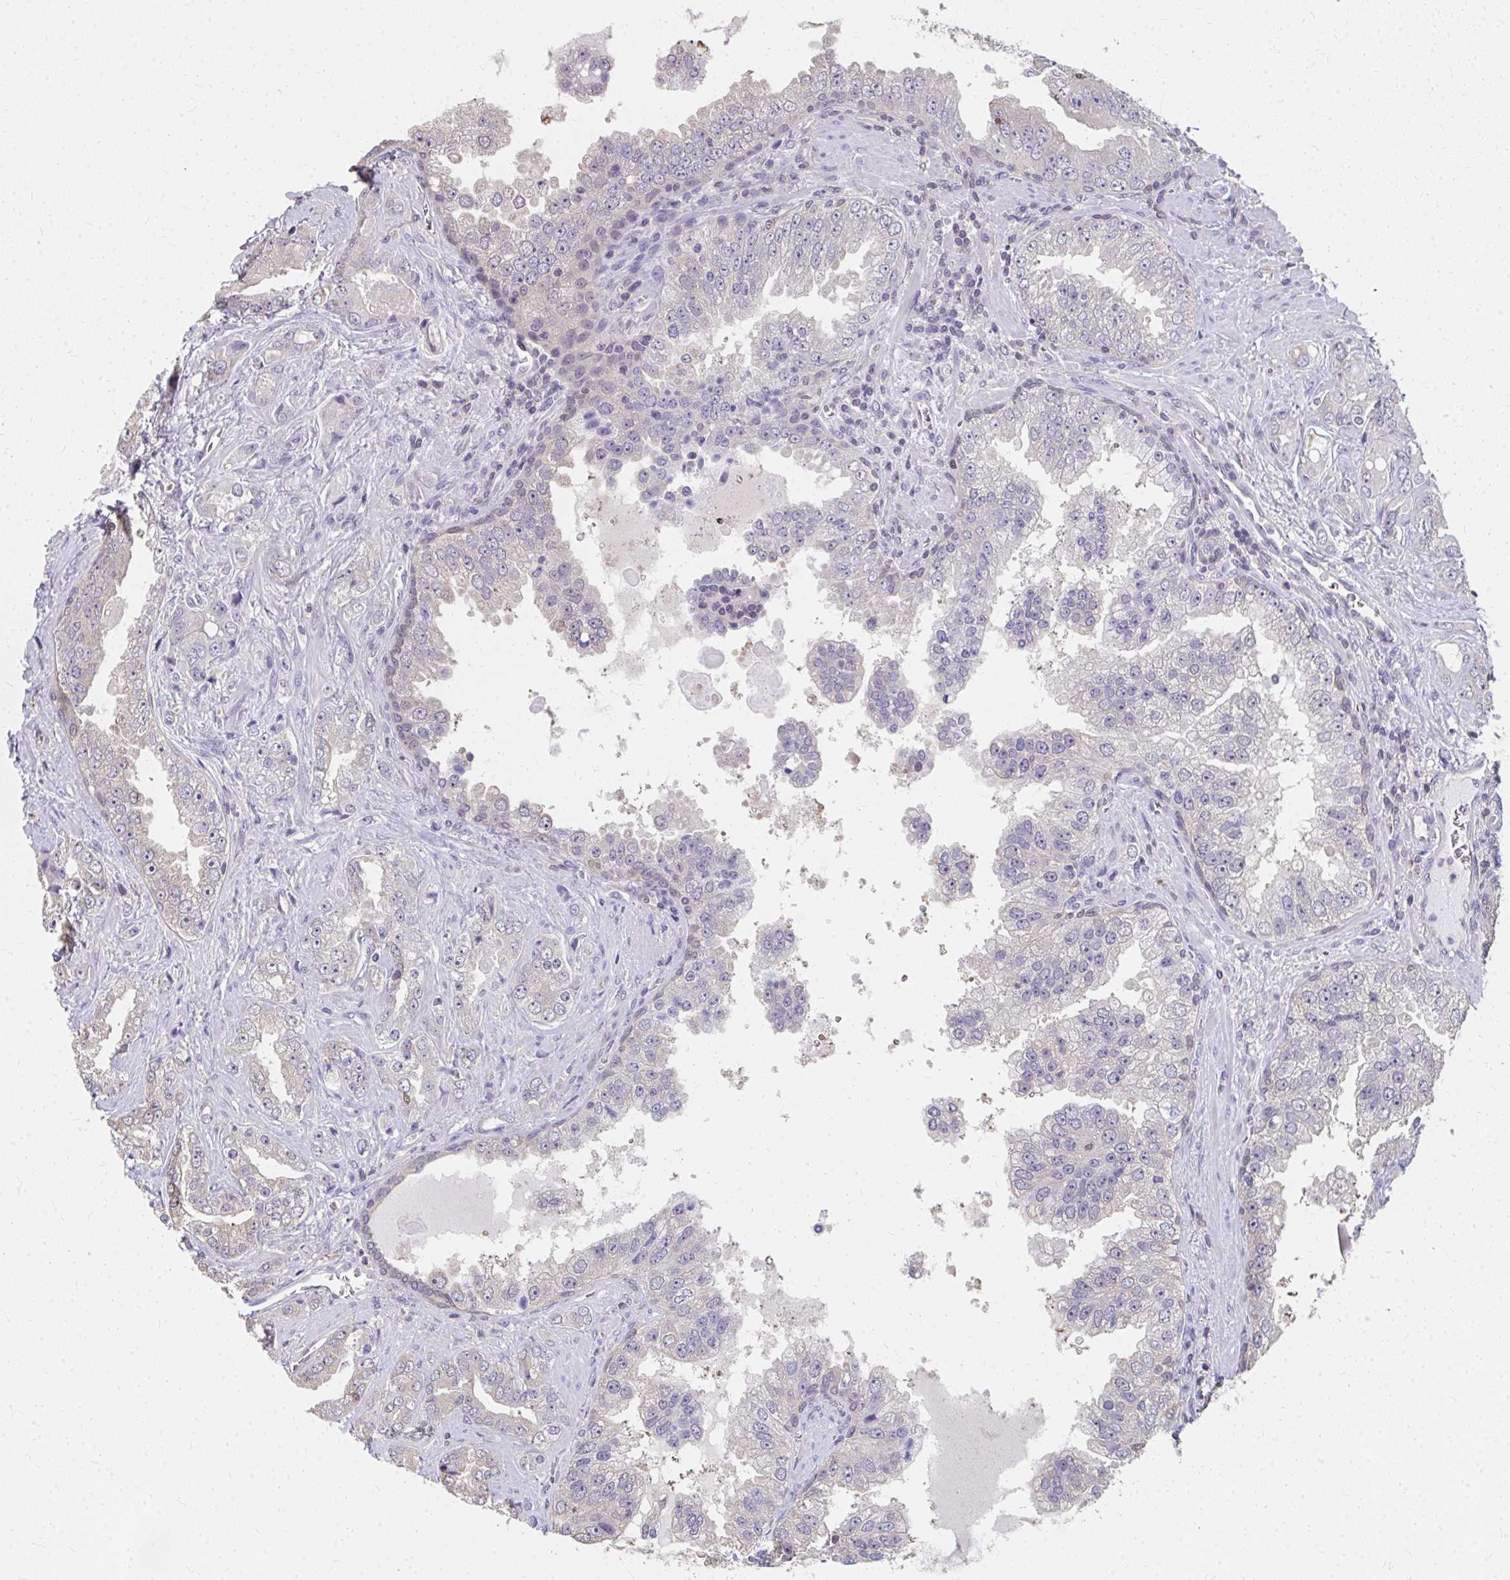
{"staining": {"intensity": "weak", "quantity": "25%-75%", "location": "cytoplasmic/membranous"}, "tissue": "prostate cancer", "cell_type": "Tumor cells", "image_type": "cancer", "snomed": [{"axis": "morphology", "description": "Adenocarcinoma, High grade"}, {"axis": "topography", "description": "Prostate"}], "caption": "Prostate cancer (adenocarcinoma (high-grade)) stained with immunohistochemistry (IHC) displays weak cytoplasmic/membranous positivity in about 25%-75% of tumor cells.", "gene": "RABGAP1L", "patient": {"sex": "male", "age": 67}}